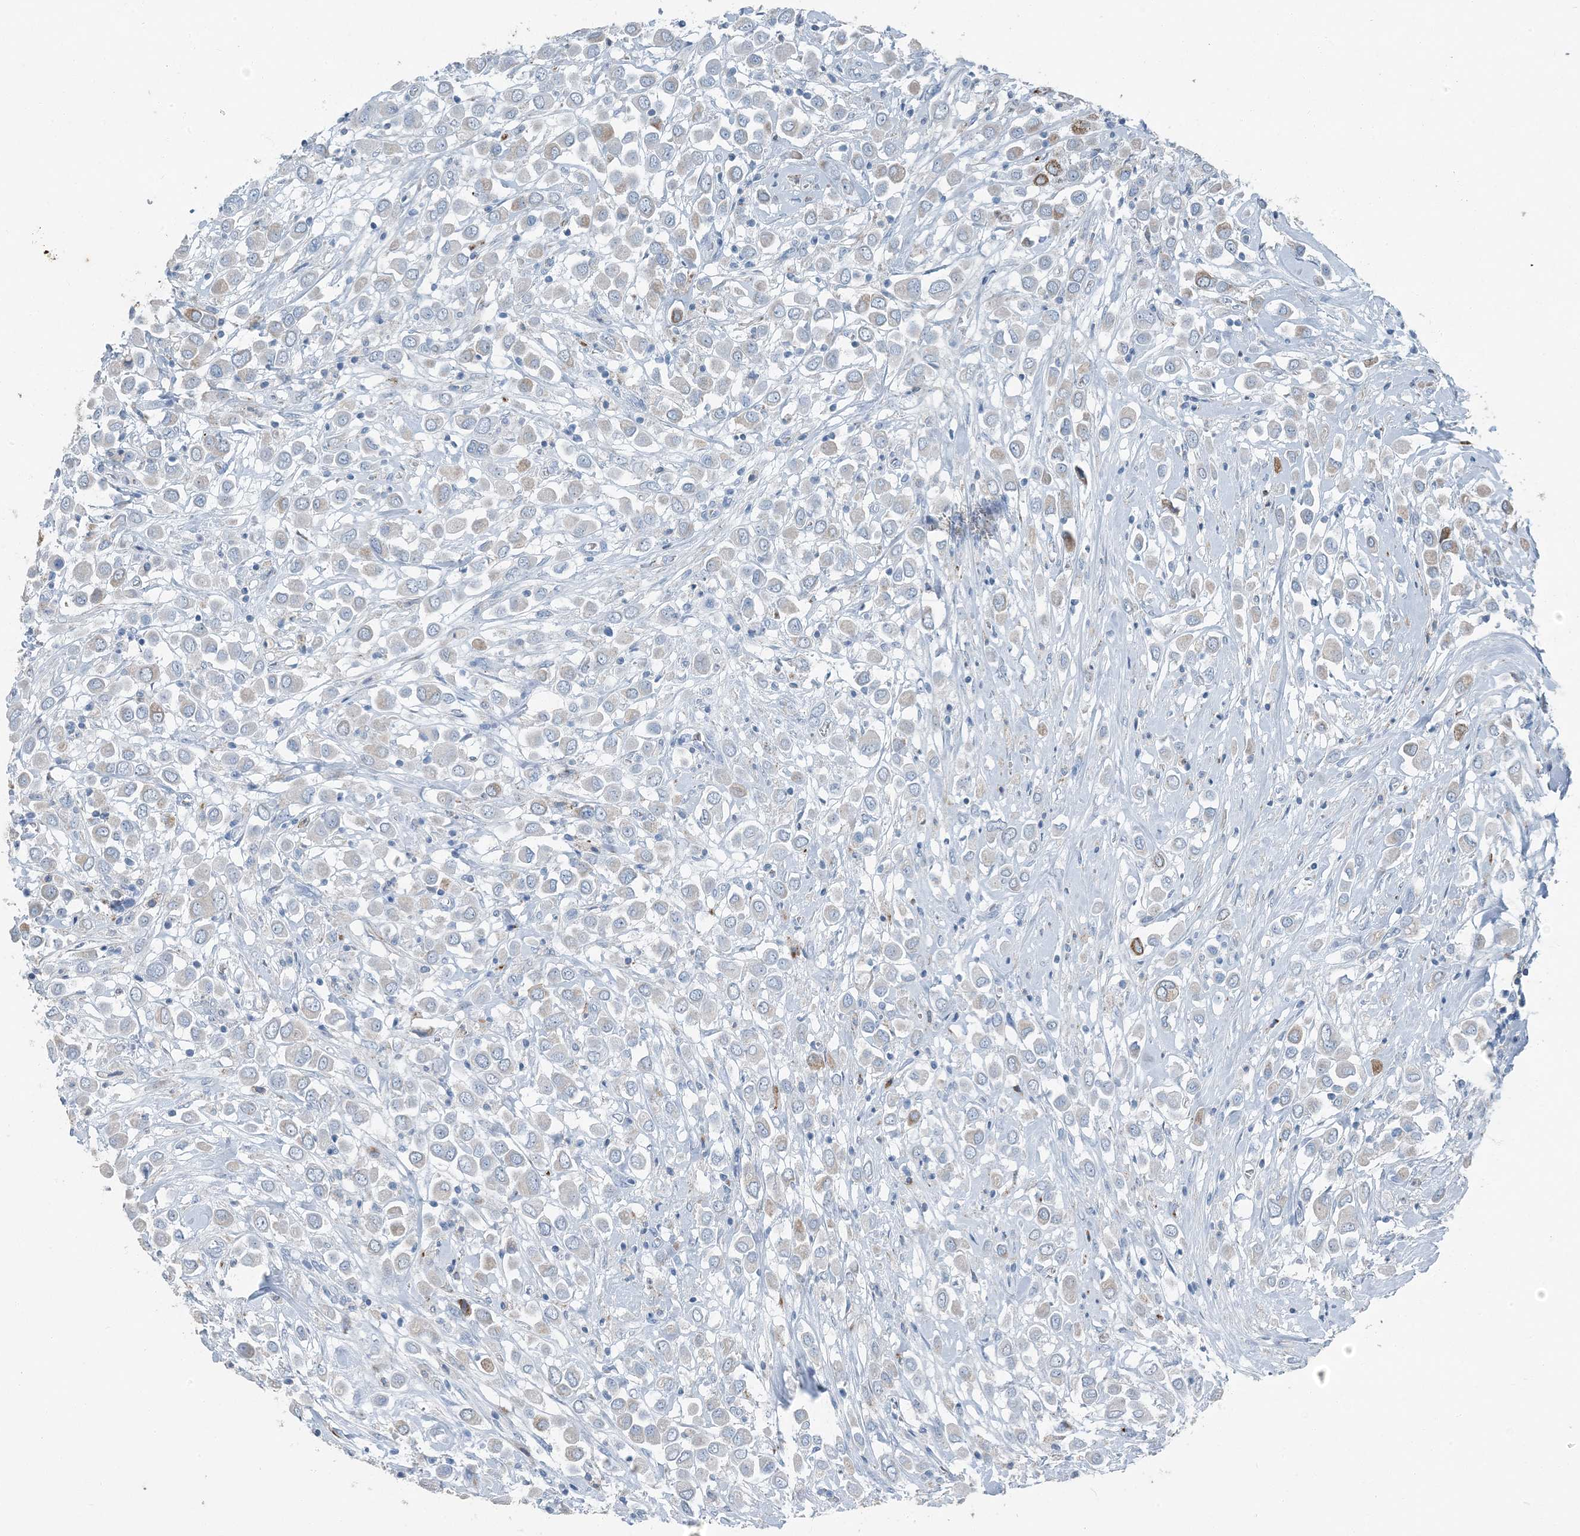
{"staining": {"intensity": "moderate", "quantity": "<25%", "location": "cytoplasmic/membranous"}, "tissue": "breast cancer", "cell_type": "Tumor cells", "image_type": "cancer", "snomed": [{"axis": "morphology", "description": "Duct carcinoma"}, {"axis": "topography", "description": "Breast"}], "caption": "Brown immunohistochemical staining in breast cancer (infiltrating ductal carcinoma) reveals moderate cytoplasmic/membranous staining in approximately <25% of tumor cells.", "gene": "FAM162A", "patient": {"sex": "female", "age": 61}}